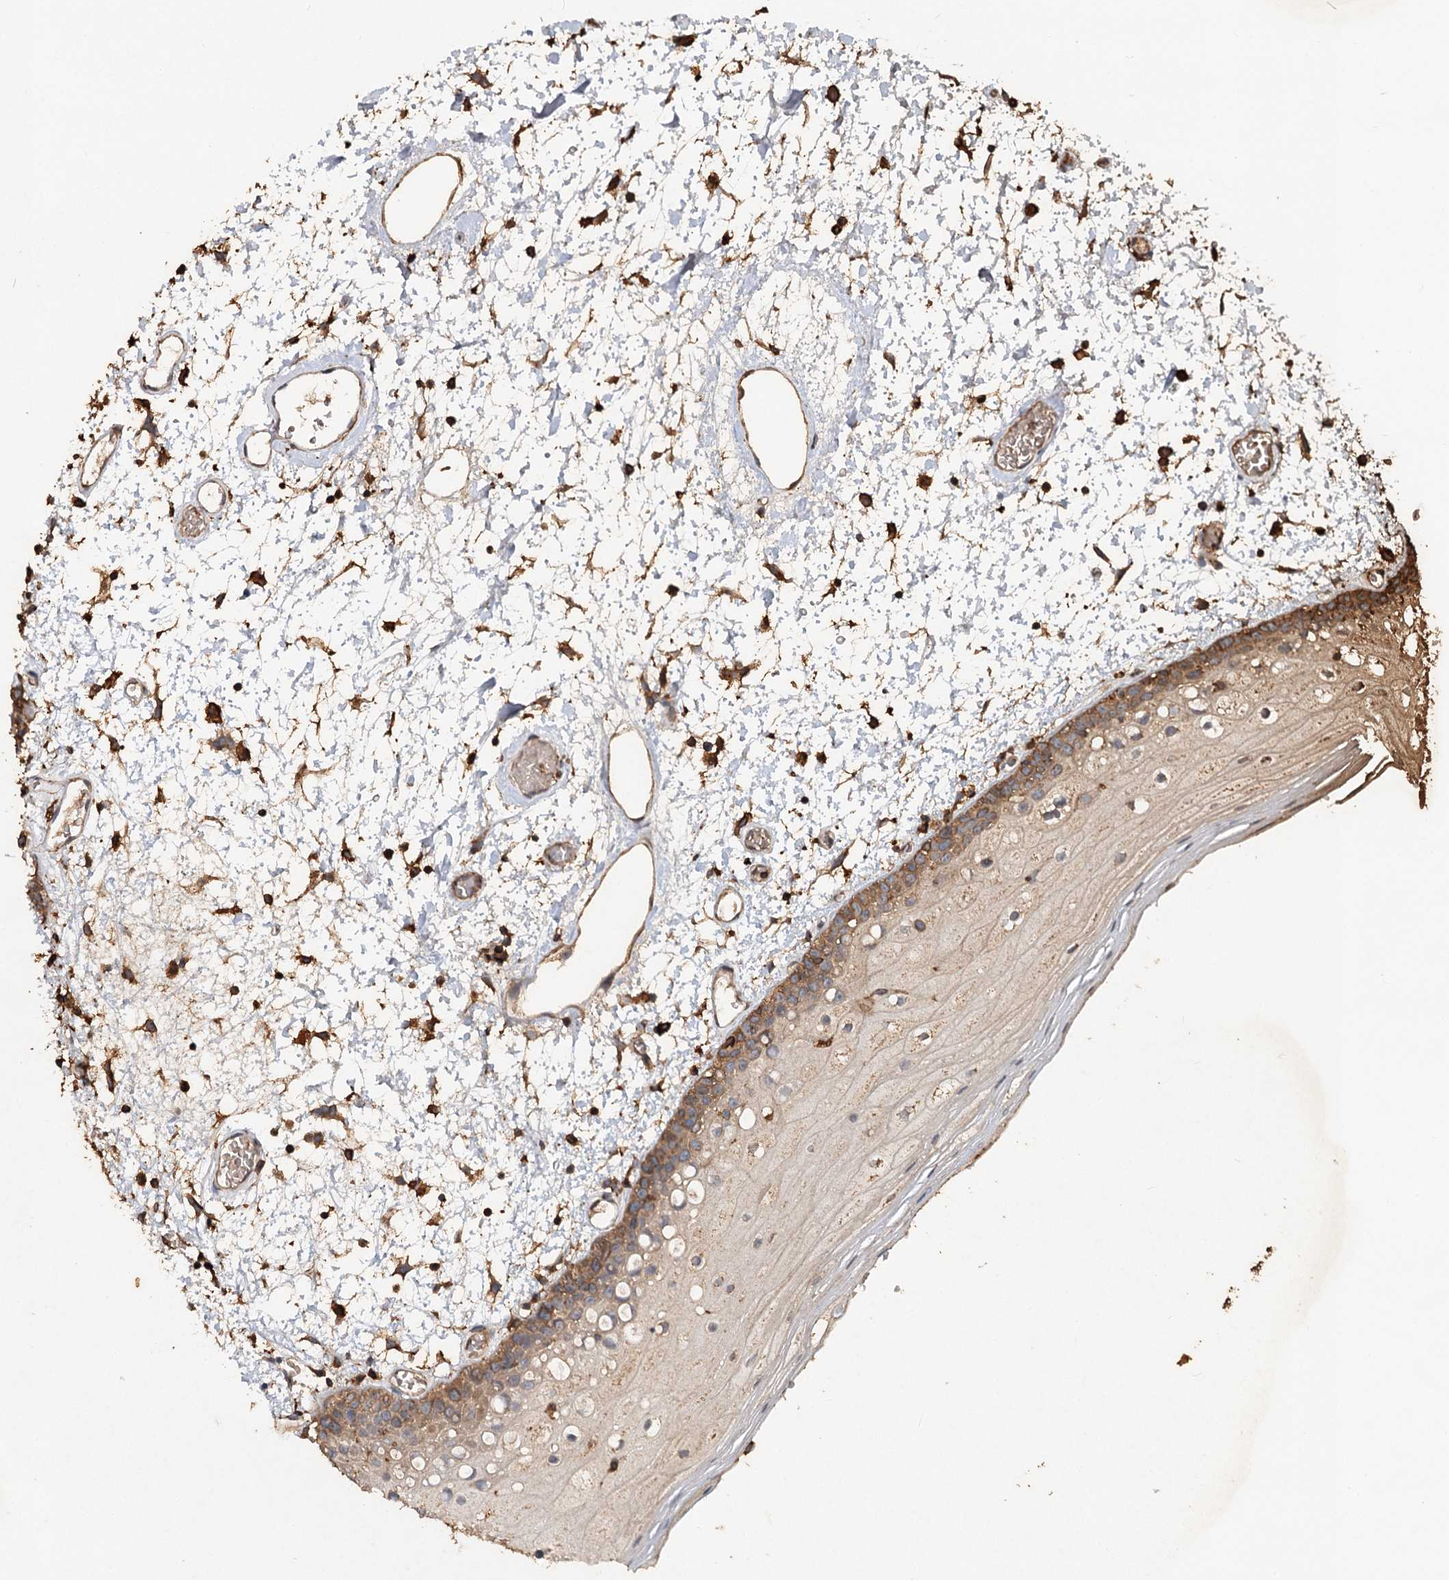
{"staining": {"intensity": "moderate", "quantity": "25%-75%", "location": "cytoplasmic/membranous"}, "tissue": "oral mucosa", "cell_type": "Squamous epithelial cells", "image_type": "normal", "snomed": [{"axis": "morphology", "description": "Normal tissue, NOS"}, {"axis": "topography", "description": "Oral tissue"}], "caption": "Benign oral mucosa demonstrates moderate cytoplasmic/membranous staining in approximately 25%-75% of squamous epithelial cells.", "gene": "PIK3C2A", "patient": {"sex": "male", "age": 52}}